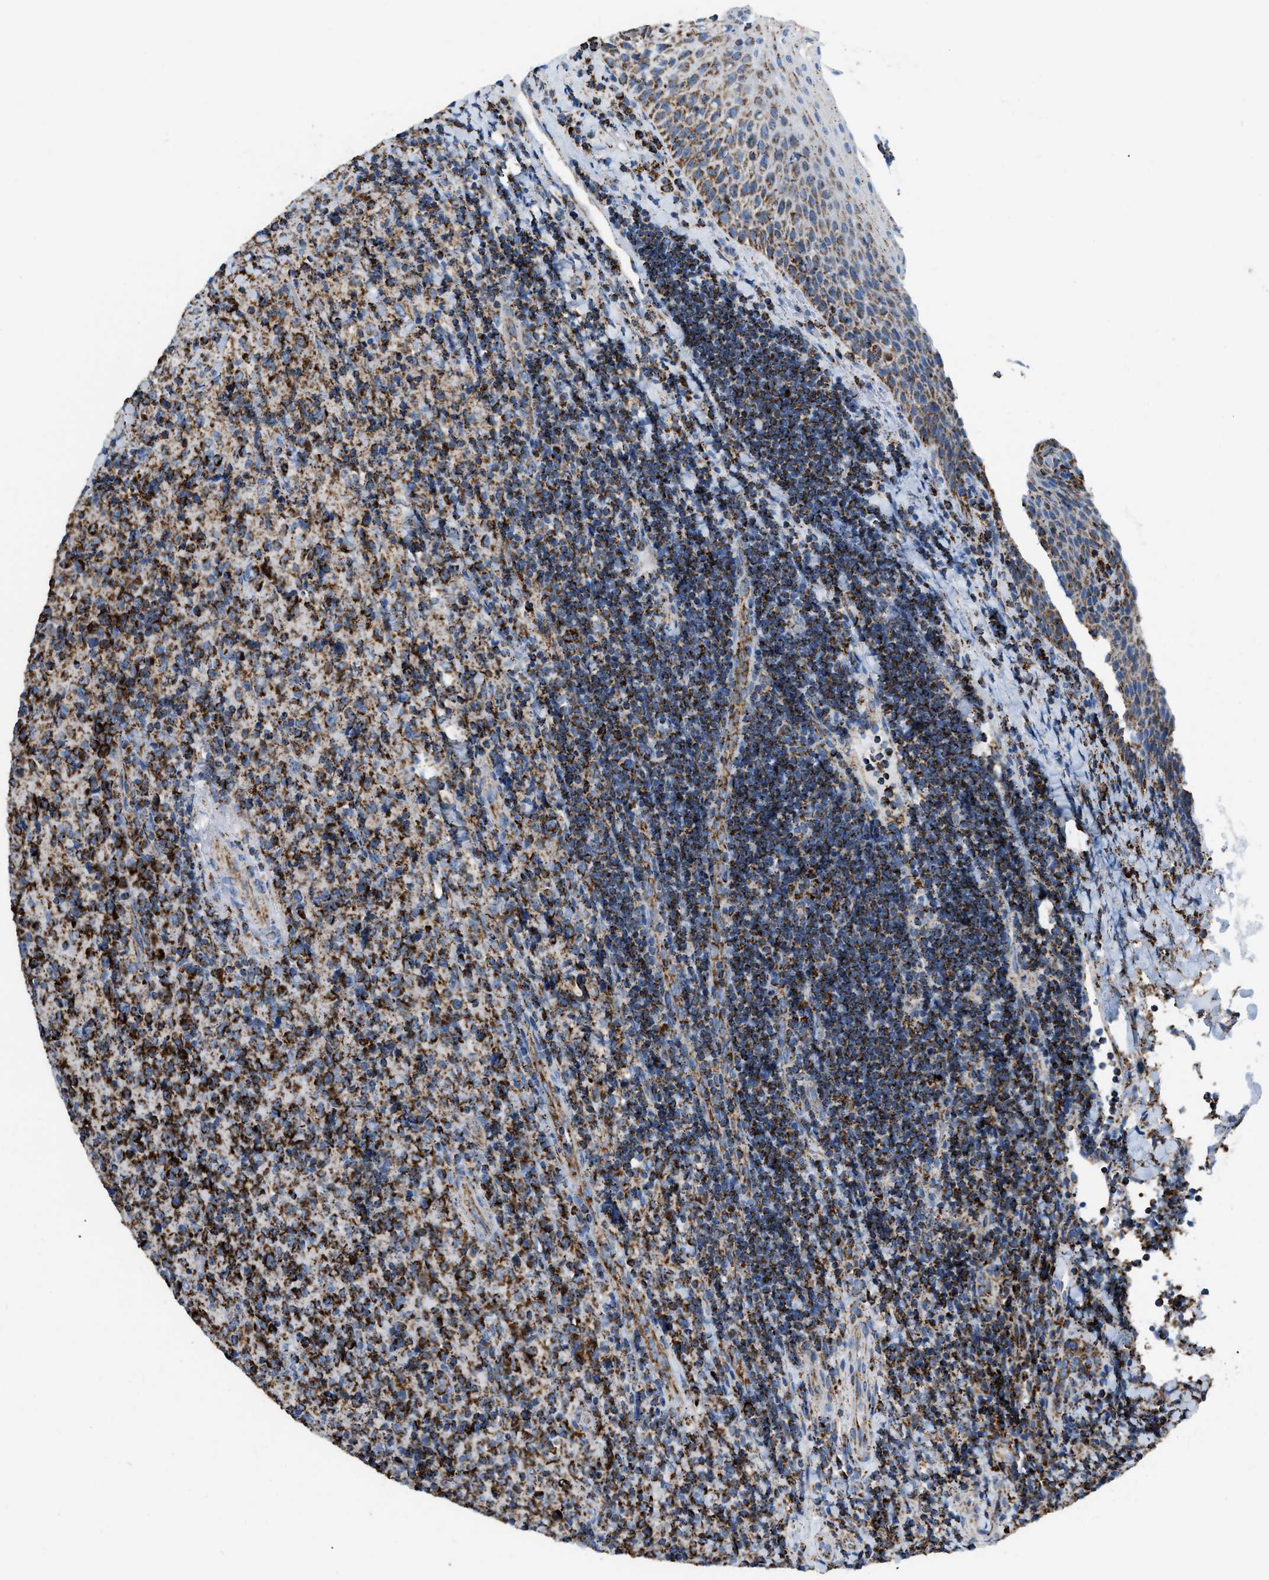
{"staining": {"intensity": "strong", "quantity": ">75%", "location": "cytoplasmic/membranous"}, "tissue": "lymphoma", "cell_type": "Tumor cells", "image_type": "cancer", "snomed": [{"axis": "morphology", "description": "Malignant lymphoma, non-Hodgkin's type, High grade"}, {"axis": "topography", "description": "Tonsil"}], "caption": "High-grade malignant lymphoma, non-Hodgkin's type stained for a protein exhibits strong cytoplasmic/membranous positivity in tumor cells.", "gene": "ETFB", "patient": {"sex": "female", "age": 36}}